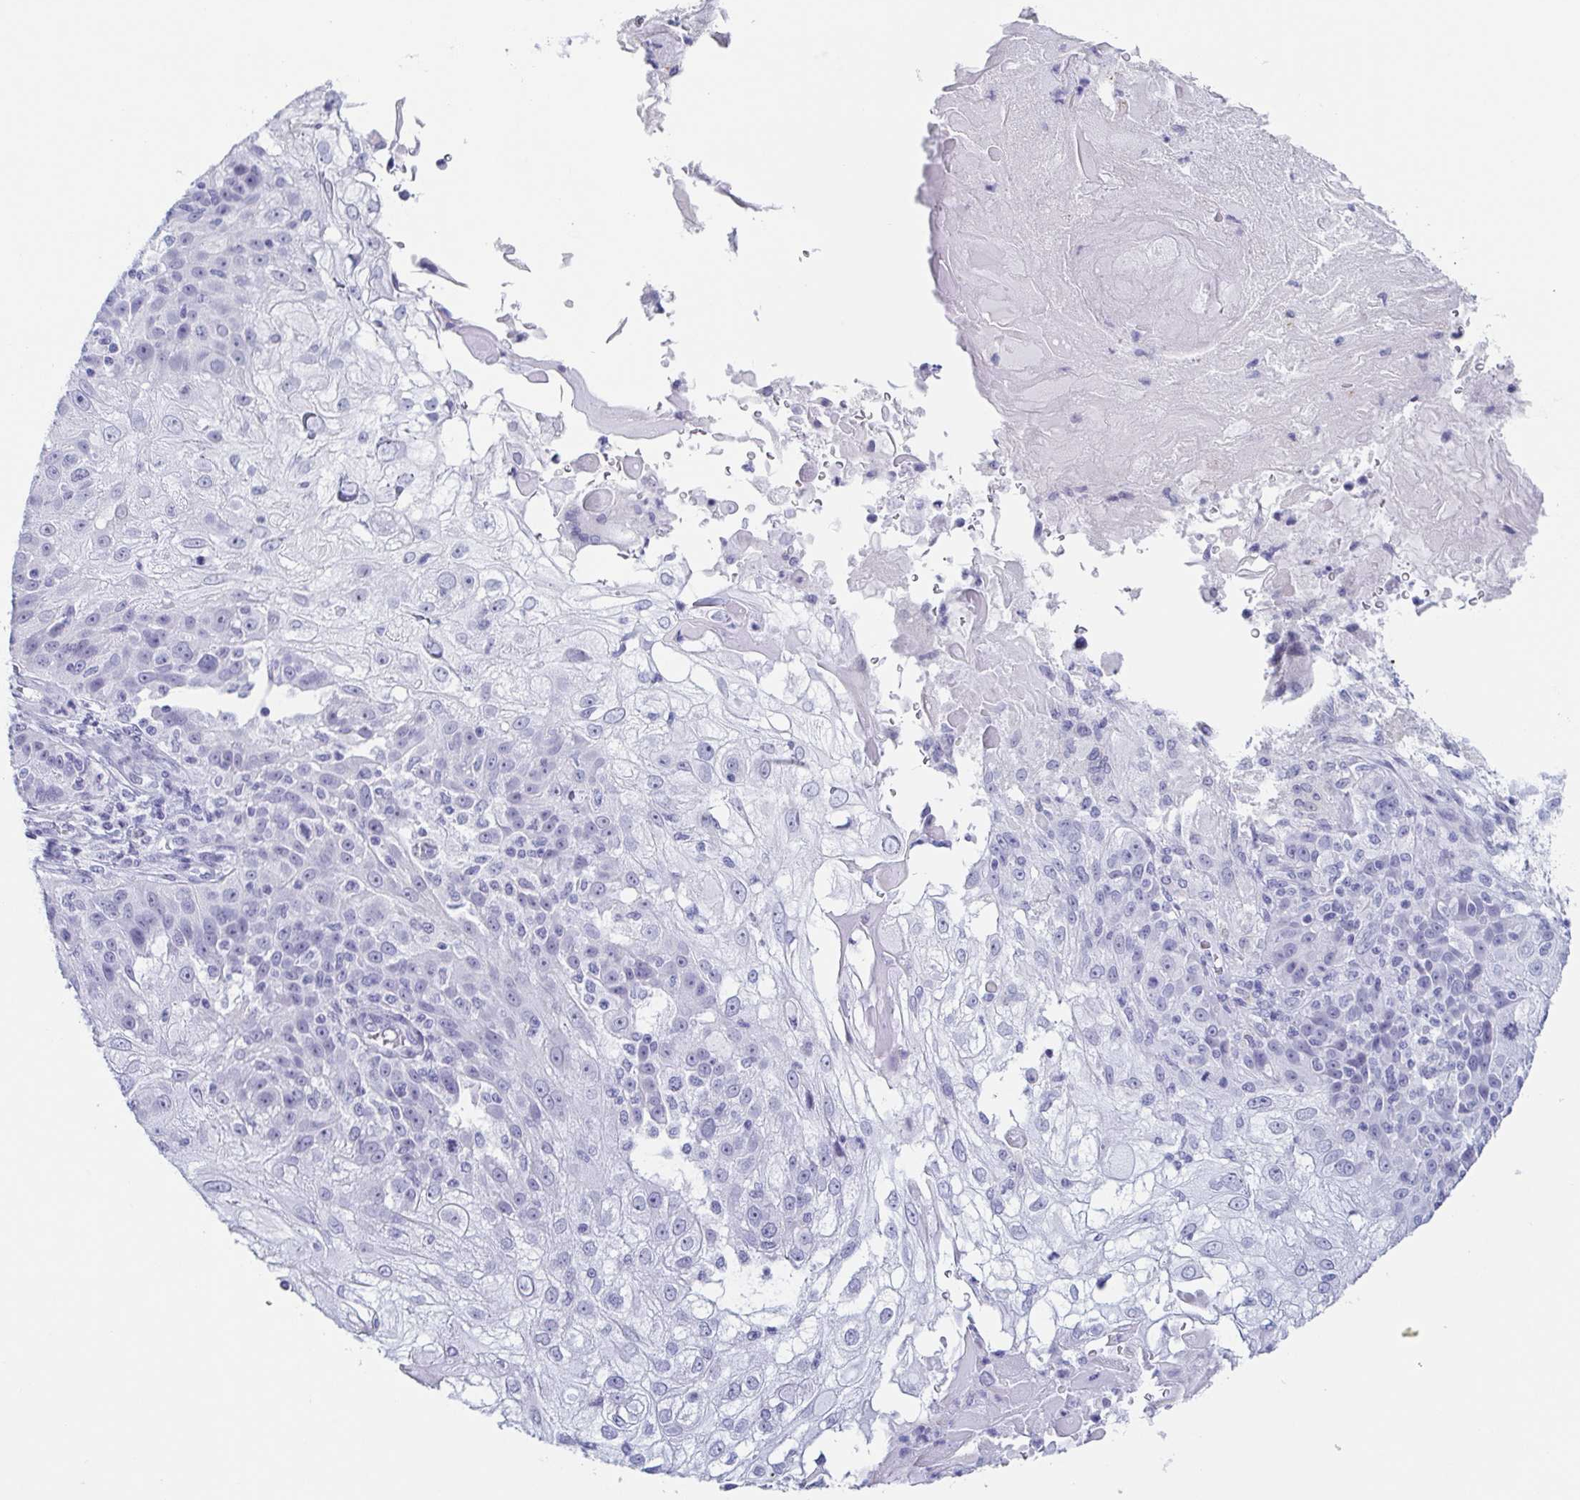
{"staining": {"intensity": "negative", "quantity": "none", "location": "none"}, "tissue": "skin cancer", "cell_type": "Tumor cells", "image_type": "cancer", "snomed": [{"axis": "morphology", "description": "Normal tissue, NOS"}, {"axis": "morphology", "description": "Squamous cell carcinoma, NOS"}, {"axis": "topography", "description": "Skin"}], "caption": "DAB immunohistochemical staining of human skin cancer (squamous cell carcinoma) exhibits no significant staining in tumor cells.", "gene": "REG4", "patient": {"sex": "female", "age": 83}}